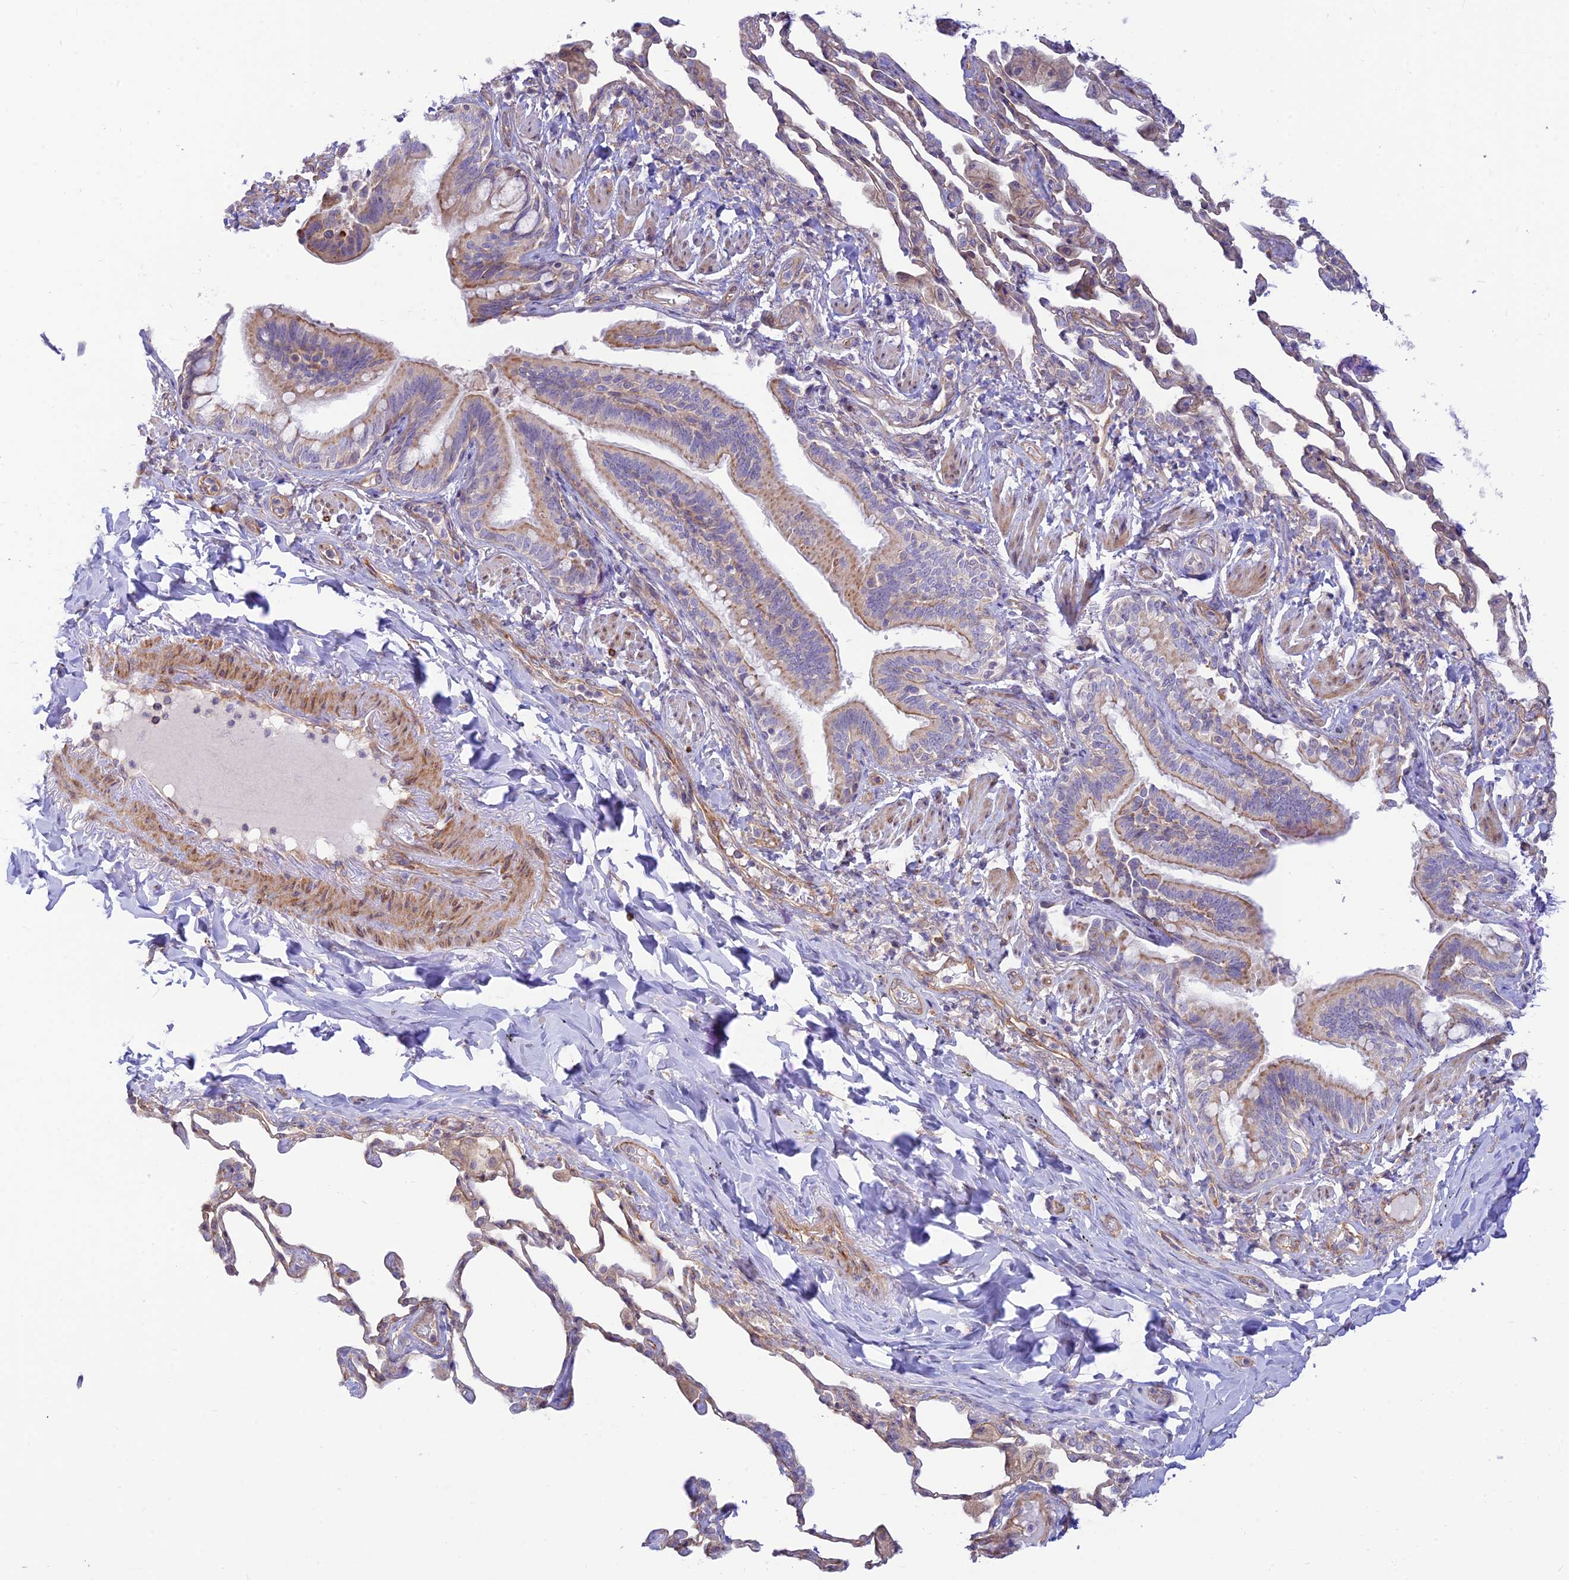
{"staining": {"intensity": "moderate", "quantity": ">75%", "location": "cytoplasmic/membranous"}, "tissue": "bronchus", "cell_type": "Respiratory epithelial cells", "image_type": "normal", "snomed": [{"axis": "morphology", "description": "Normal tissue, NOS"}, {"axis": "morphology", "description": "Inflammation, NOS"}, {"axis": "topography", "description": "Bronchus"}, {"axis": "topography", "description": "Lung"}], "caption": "The immunohistochemical stain highlights moderate cytoplasmic/membranous expression in respiratory epithelial cells of benign bronchus. Immunohistochemistry (ihc) stains the protein of interest in brown and the nuclei are stained blue.", "gene": "KCNAB1", "patient": {"sex": "female", "age": 46}}